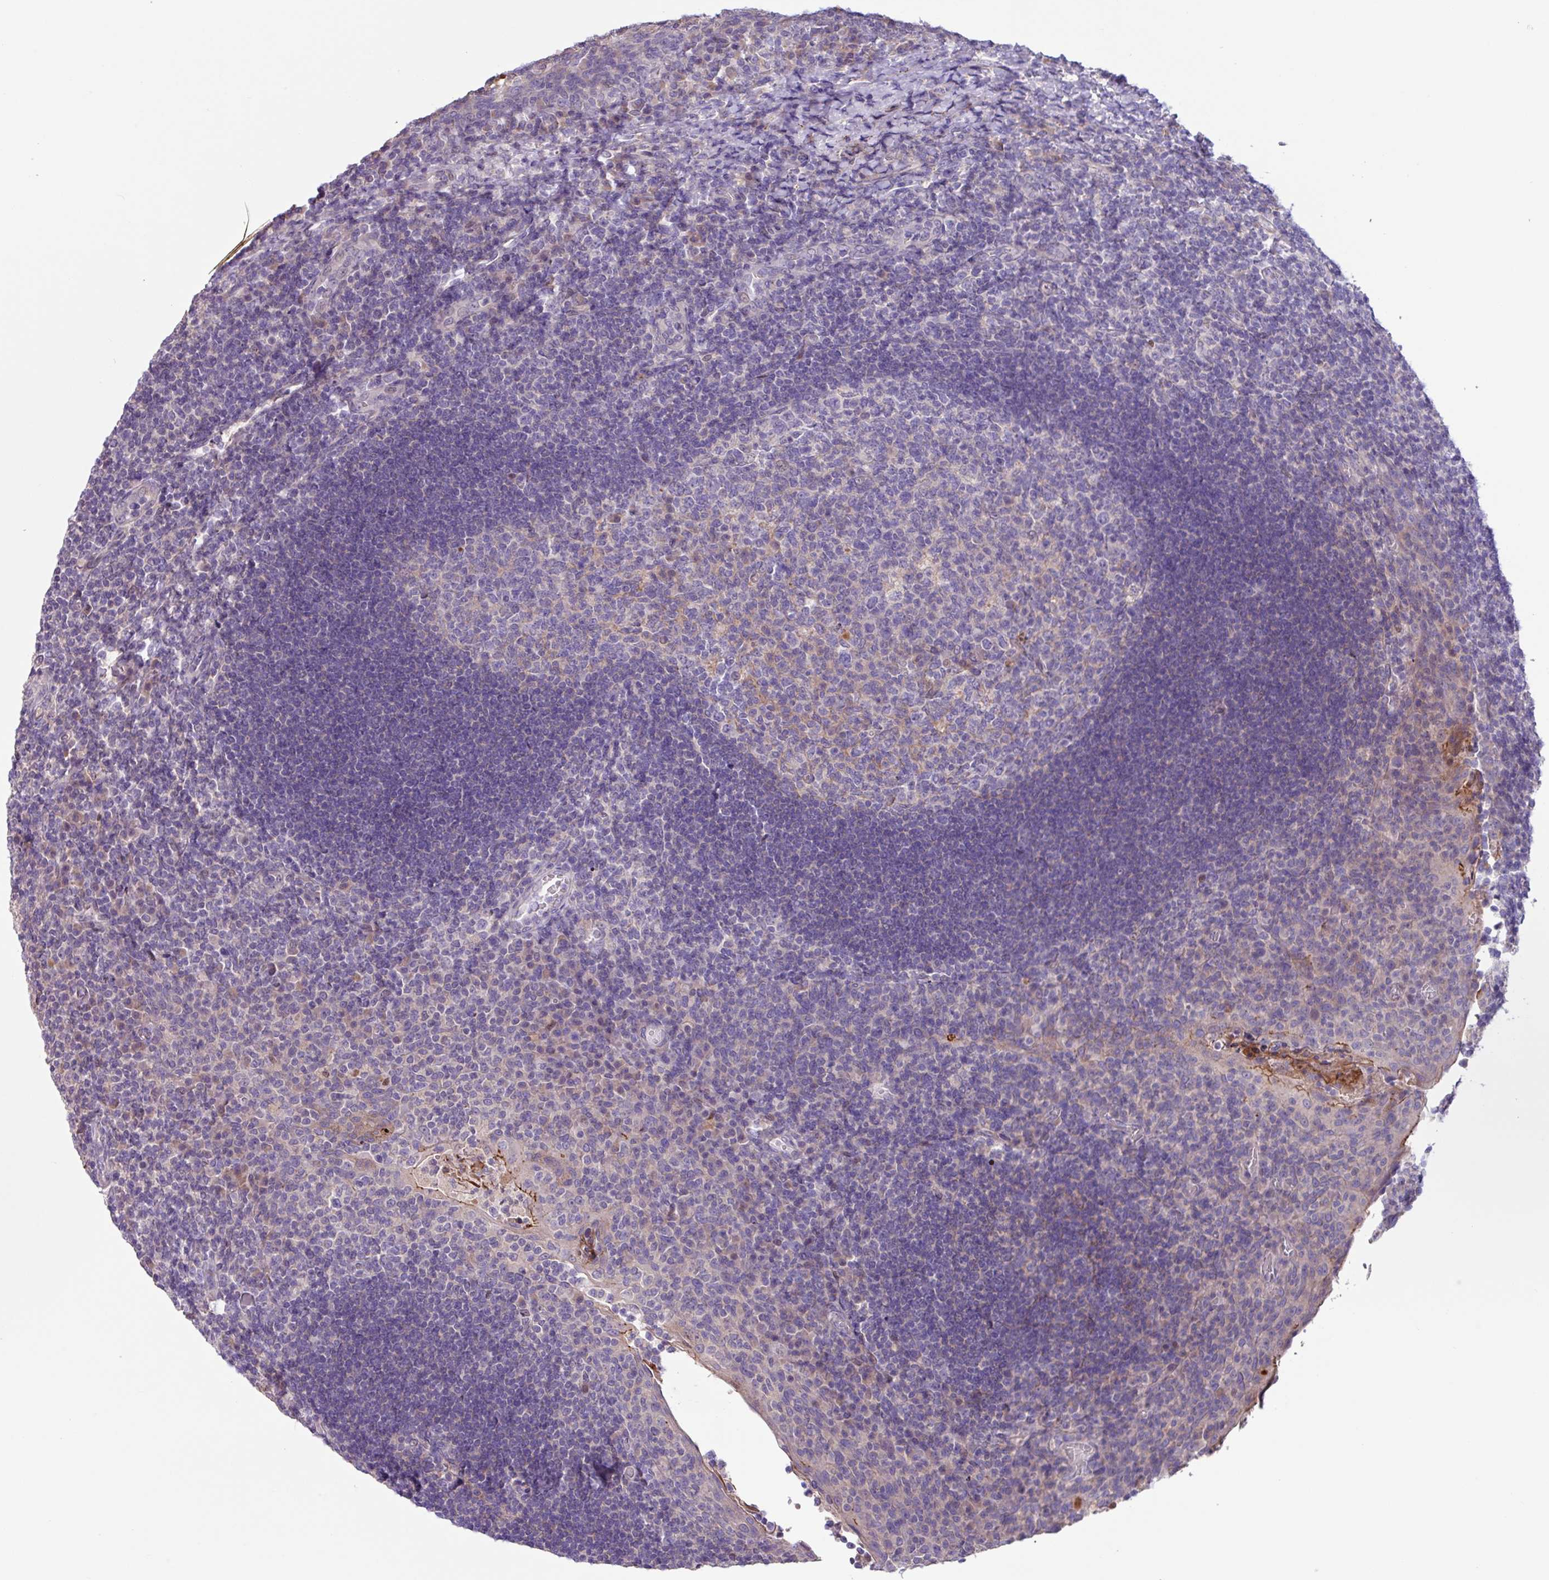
{"staining": {"intensity": "negative", "quantity": "none", "location": "none"}, "tissue": "tonsil", "cell_type": "Germinal center cells", "image_type": "normal", "snomed": [{"axis": "morphology", "description": "Normal tissue, NOS"}, {"axis": "topography", "description": "Tonsil"}], "caption": "Protein analysis of benign tonsil shows no significant positivity in germinal center cells. (Stains: DAB IHC with hematoxylin counter stain, Microscopy: brightfield microscopy at high magnification).", "gene": "IQCJ", "patient": {"sex": "male", "age": 17}}